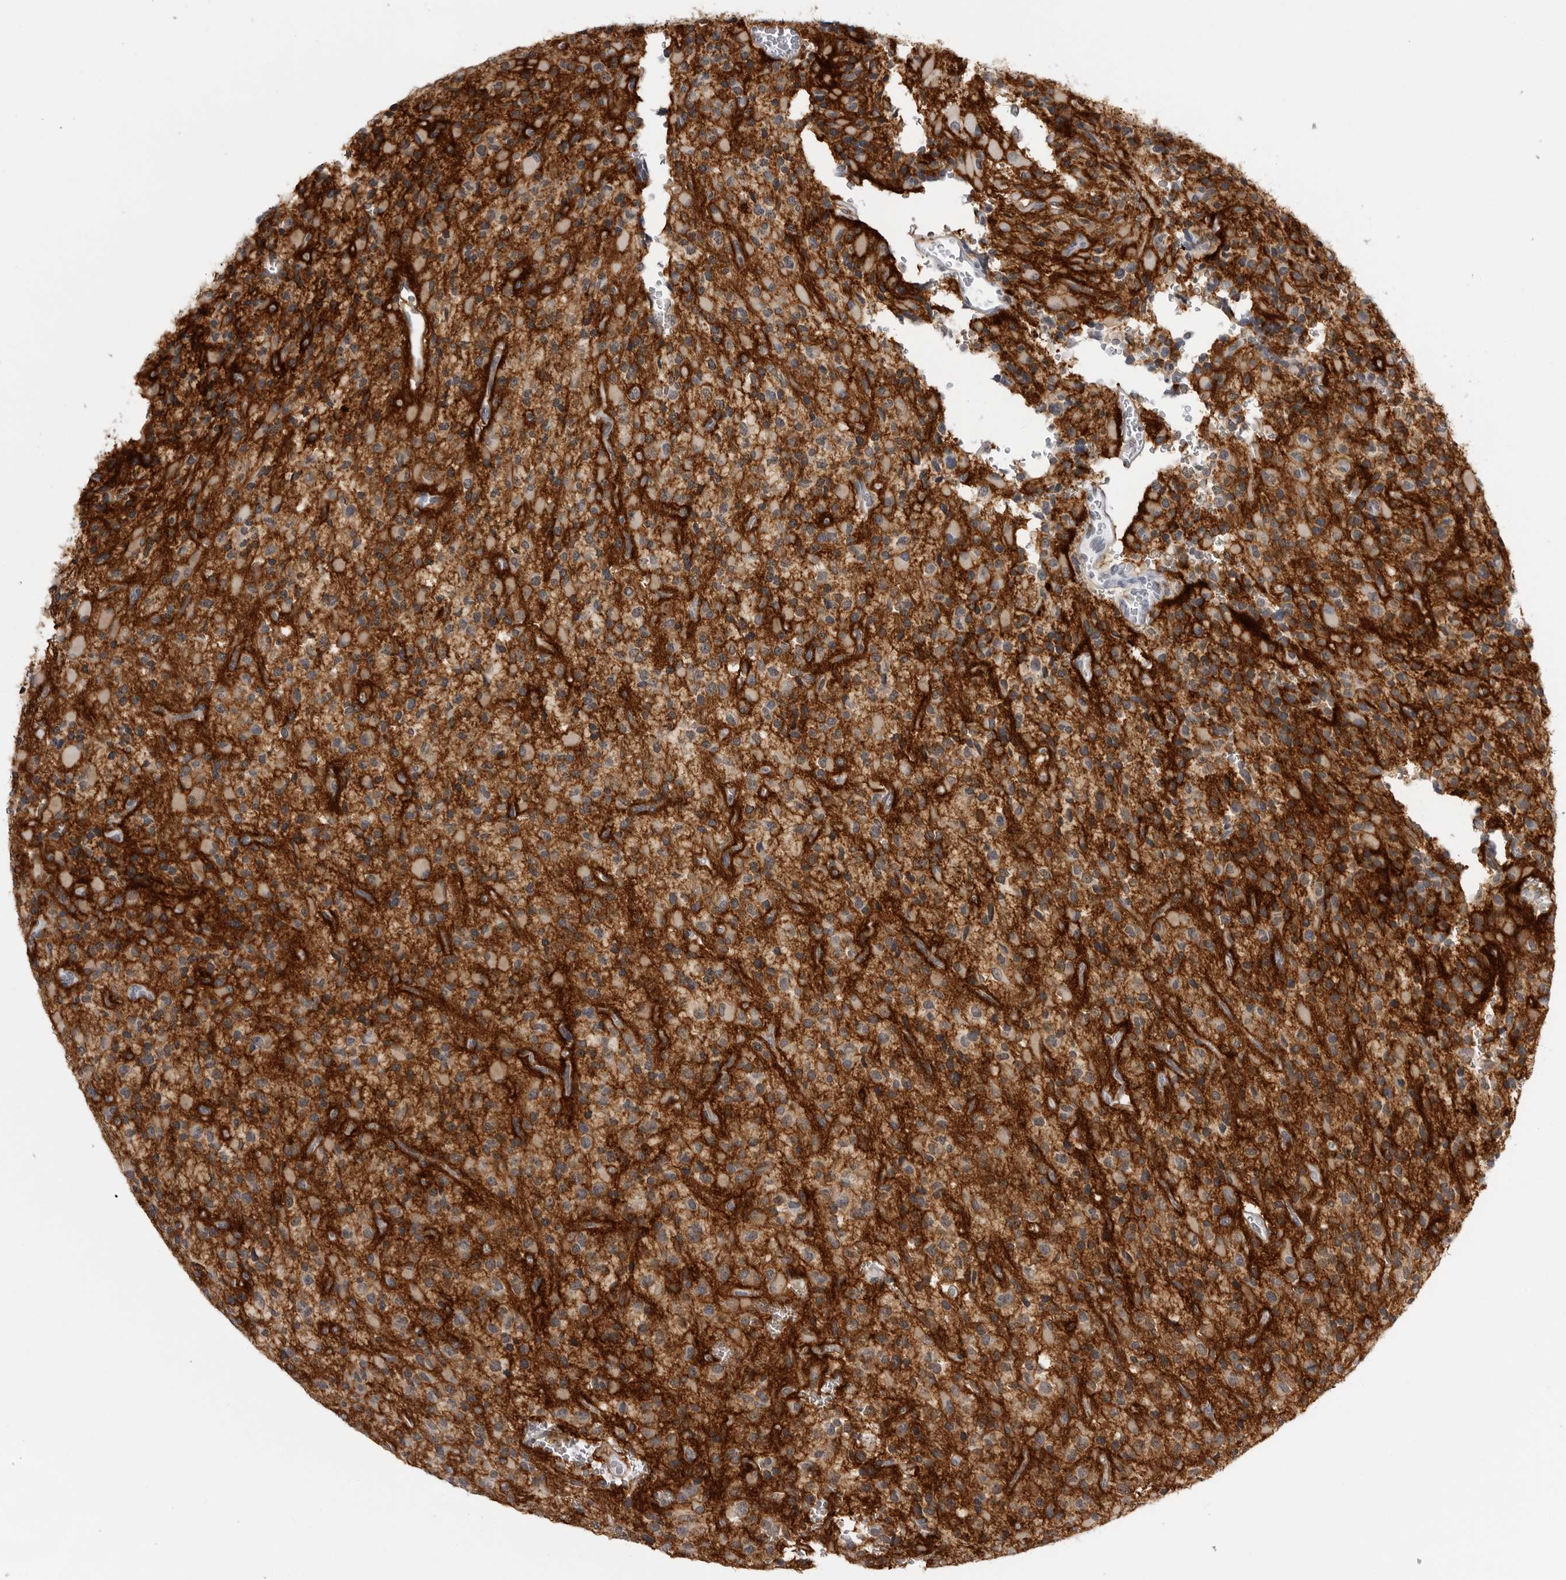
{"staining": {"intensity": "negative", "quantity": "none", "location": "none"}, "tissue": "glioma", "cell_type": "Tumor cells", "image_type": "cancer", "snomed": [{"axis": "morphology", "description": "Glioma, malignant, High grade"}, {"axis": "topography", "description": "Brain"}], "caption": "IHC of human glioma shows no staining in tumor cells.", "gene": "HEPACAM", "patient": {"sex": "male", "age": 34}}